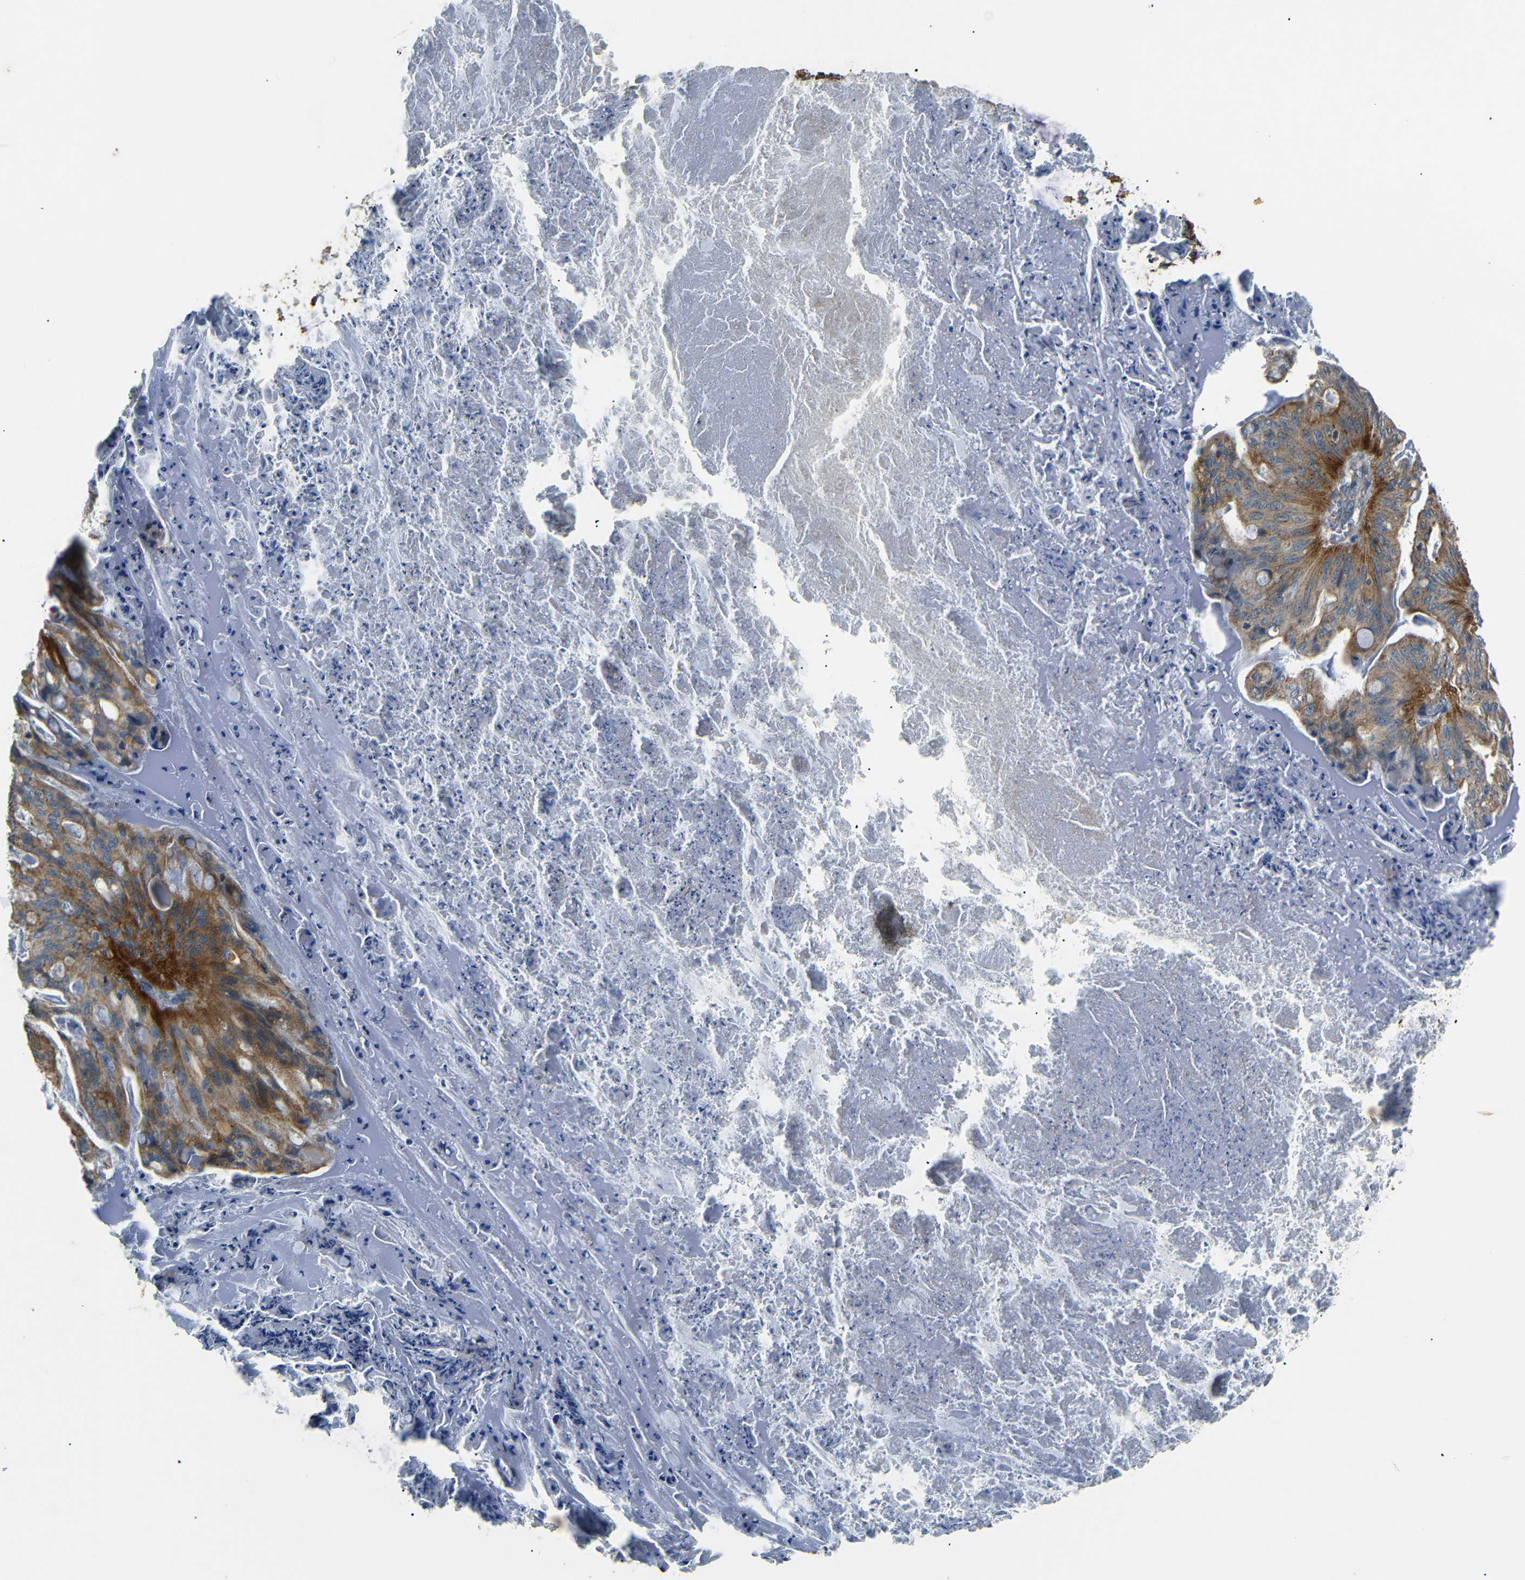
{"staining": {"intensity": "strong", "quantity": ">75%", "location": "cytoplasmic/membranous"}, "tissue": "ovarian cancer", "cell_type": "Tumor cells", "image_type": "cancer", "snomed": [{"axis": "morphology", "description": "Cystadenocarcinoma, mucinous, NOS"}, {"axis": "topography", "description": "Ovary"}], "caption": "Ovarian mucinous cystadenocarcinoma was stained to show a protein in brown. There is high levels of strong cytoplasmic/membranous positivity in about >75% of tumor cells. The staining was performed using DAB to visualize the protein expression in brown, while the nuclei were stained in blue with hematoxylin (Magnification: 20x).", "gene": "NETO2", "patient": {"sex": "female", "age": 36}}